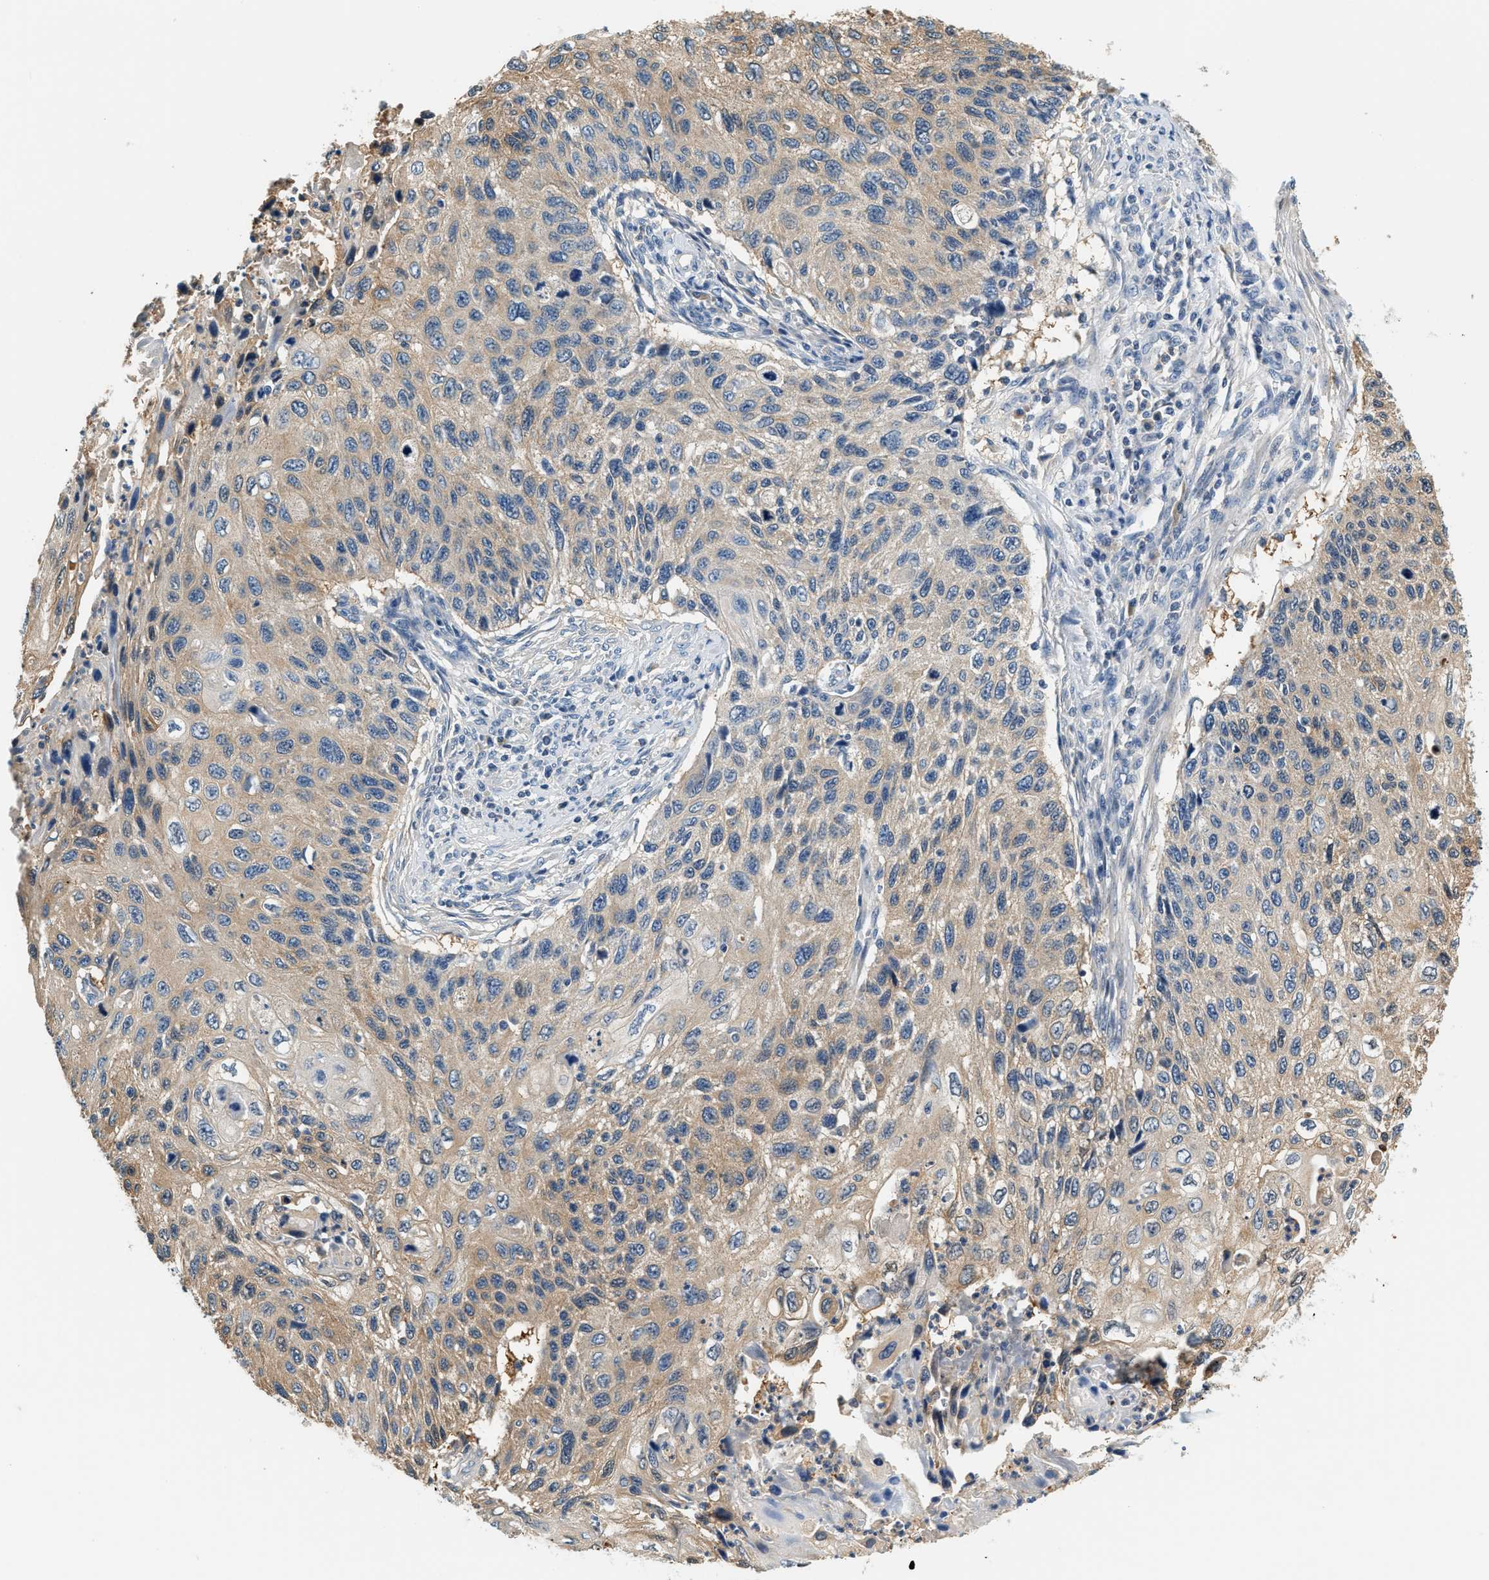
{"staining": {"intensity": "weak", "quantity": ">75%", "location": "cytoplasmic/membranous"}, "tissue": "cervical cancer", "cell_type": "Tumor cells", "image_type": "cancer", "snomed": [{"axis": "morphology", "description": "Squamous cell carcinoma, NOS"}, {"axis": "topography", "description": "Cervix"}], "caption": "Cervical cancer stained with a brown dye reveals weak cytoplasmic/membranous positive staining in approximately >75% of tumor cells.", "gene": "SLC35E1", "patient": {"sex": "female", "age": 70}}